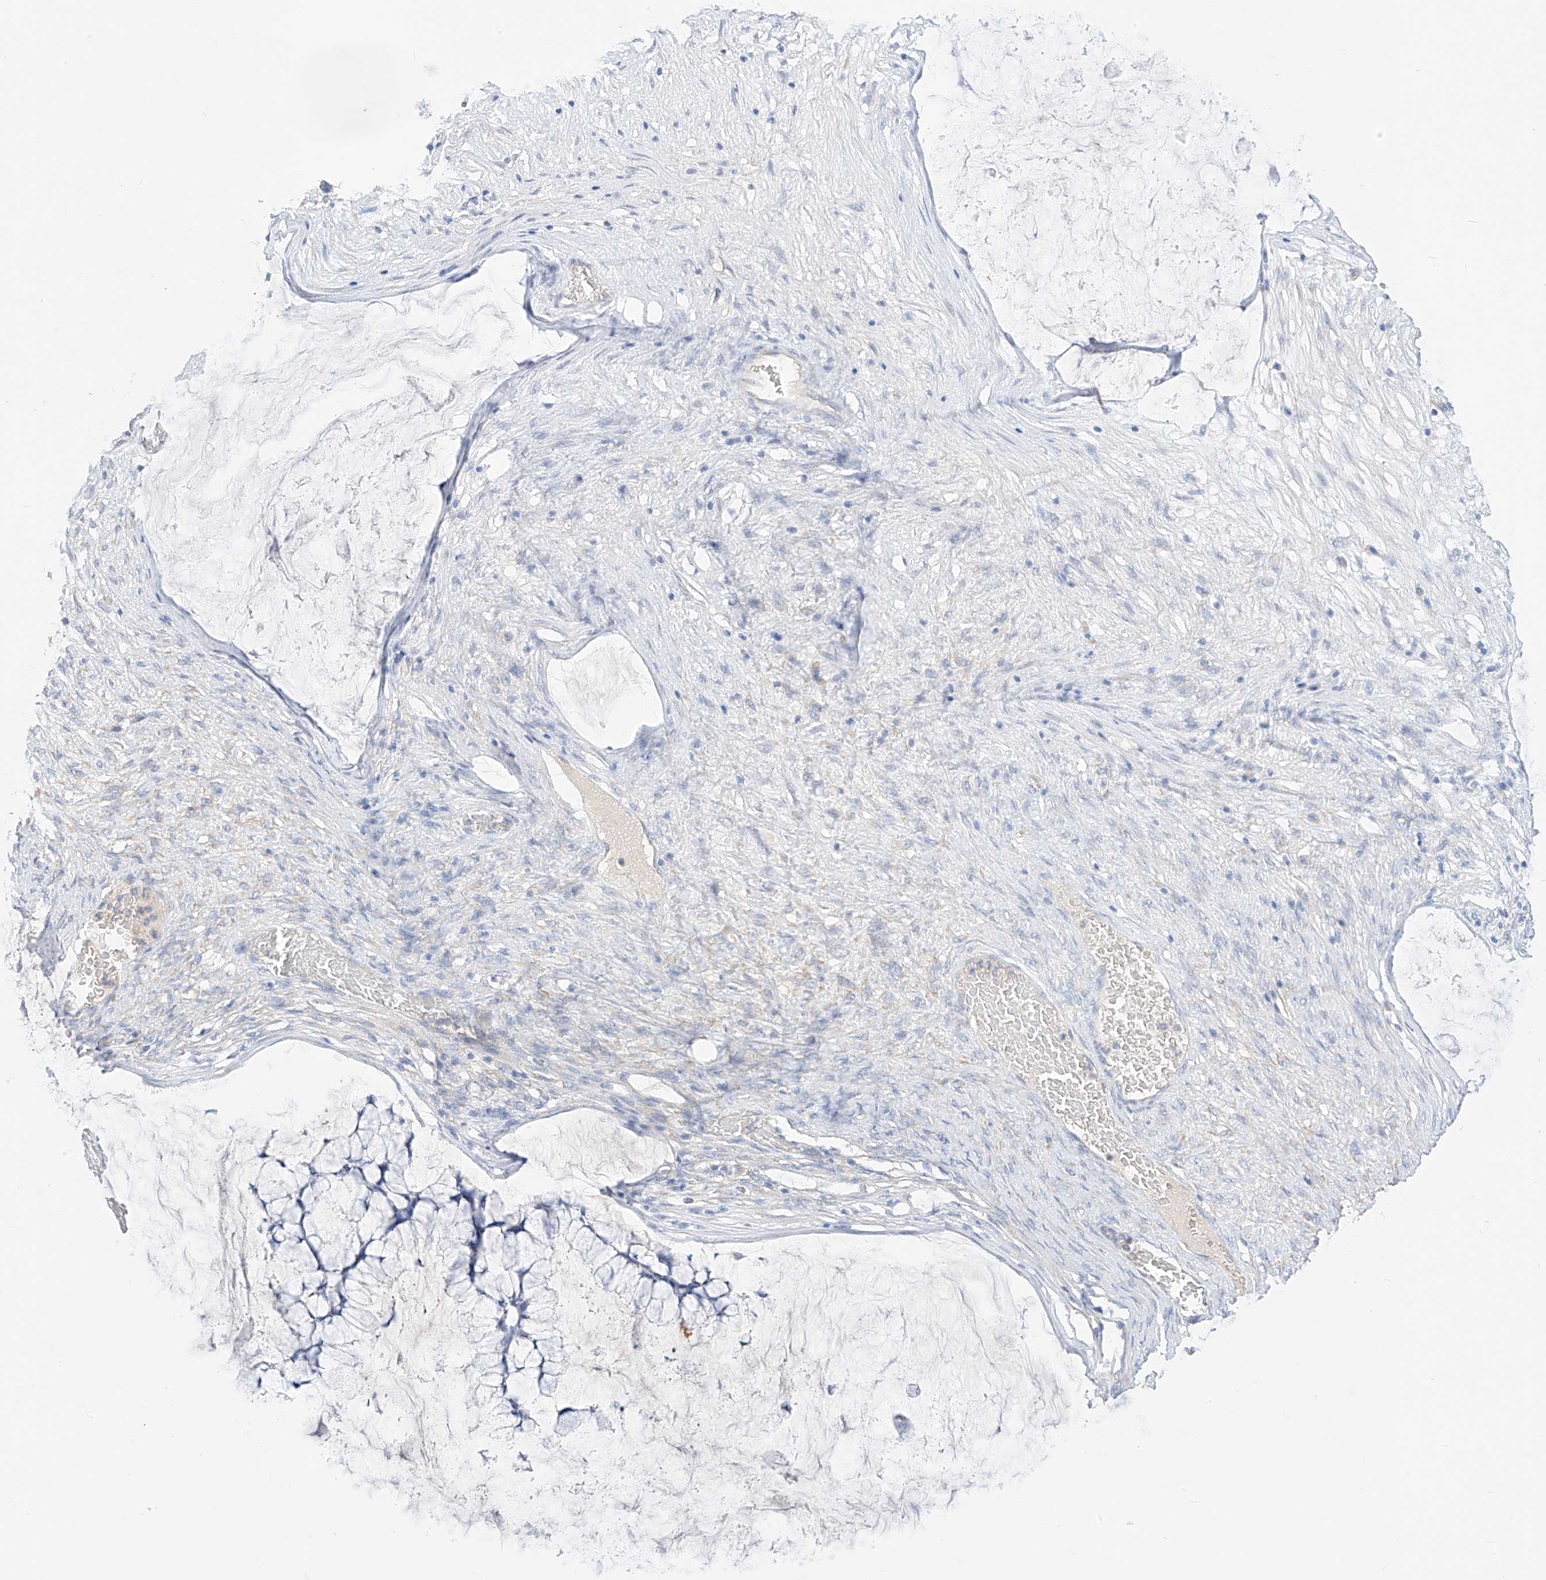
{"staining": {"intensity": "negative", "quantity": "none", "location": "none"}, "tissue": "ovarian cancer", "cell_type": "Tumor cells", "image_type": "cancer", "snomed": [{"axis": "morphology", "description": "Cystadenocarcinoma, mucinous, NOS"}, {"axis": "topography", "description": "Ovary"}], "caption": "Ovarian cancer was stained to show a protein in brown. There is no significant staining in tumor cells. (Stains: DAB (3,3'-diaminobenzidine) immunohistochemistry (IHC) with hematoxylin counter stain, Microscopy: brightfield microscopy at high magnification).", "gene": "RASA2", "patient": {"sex": "female", "age": 42}}